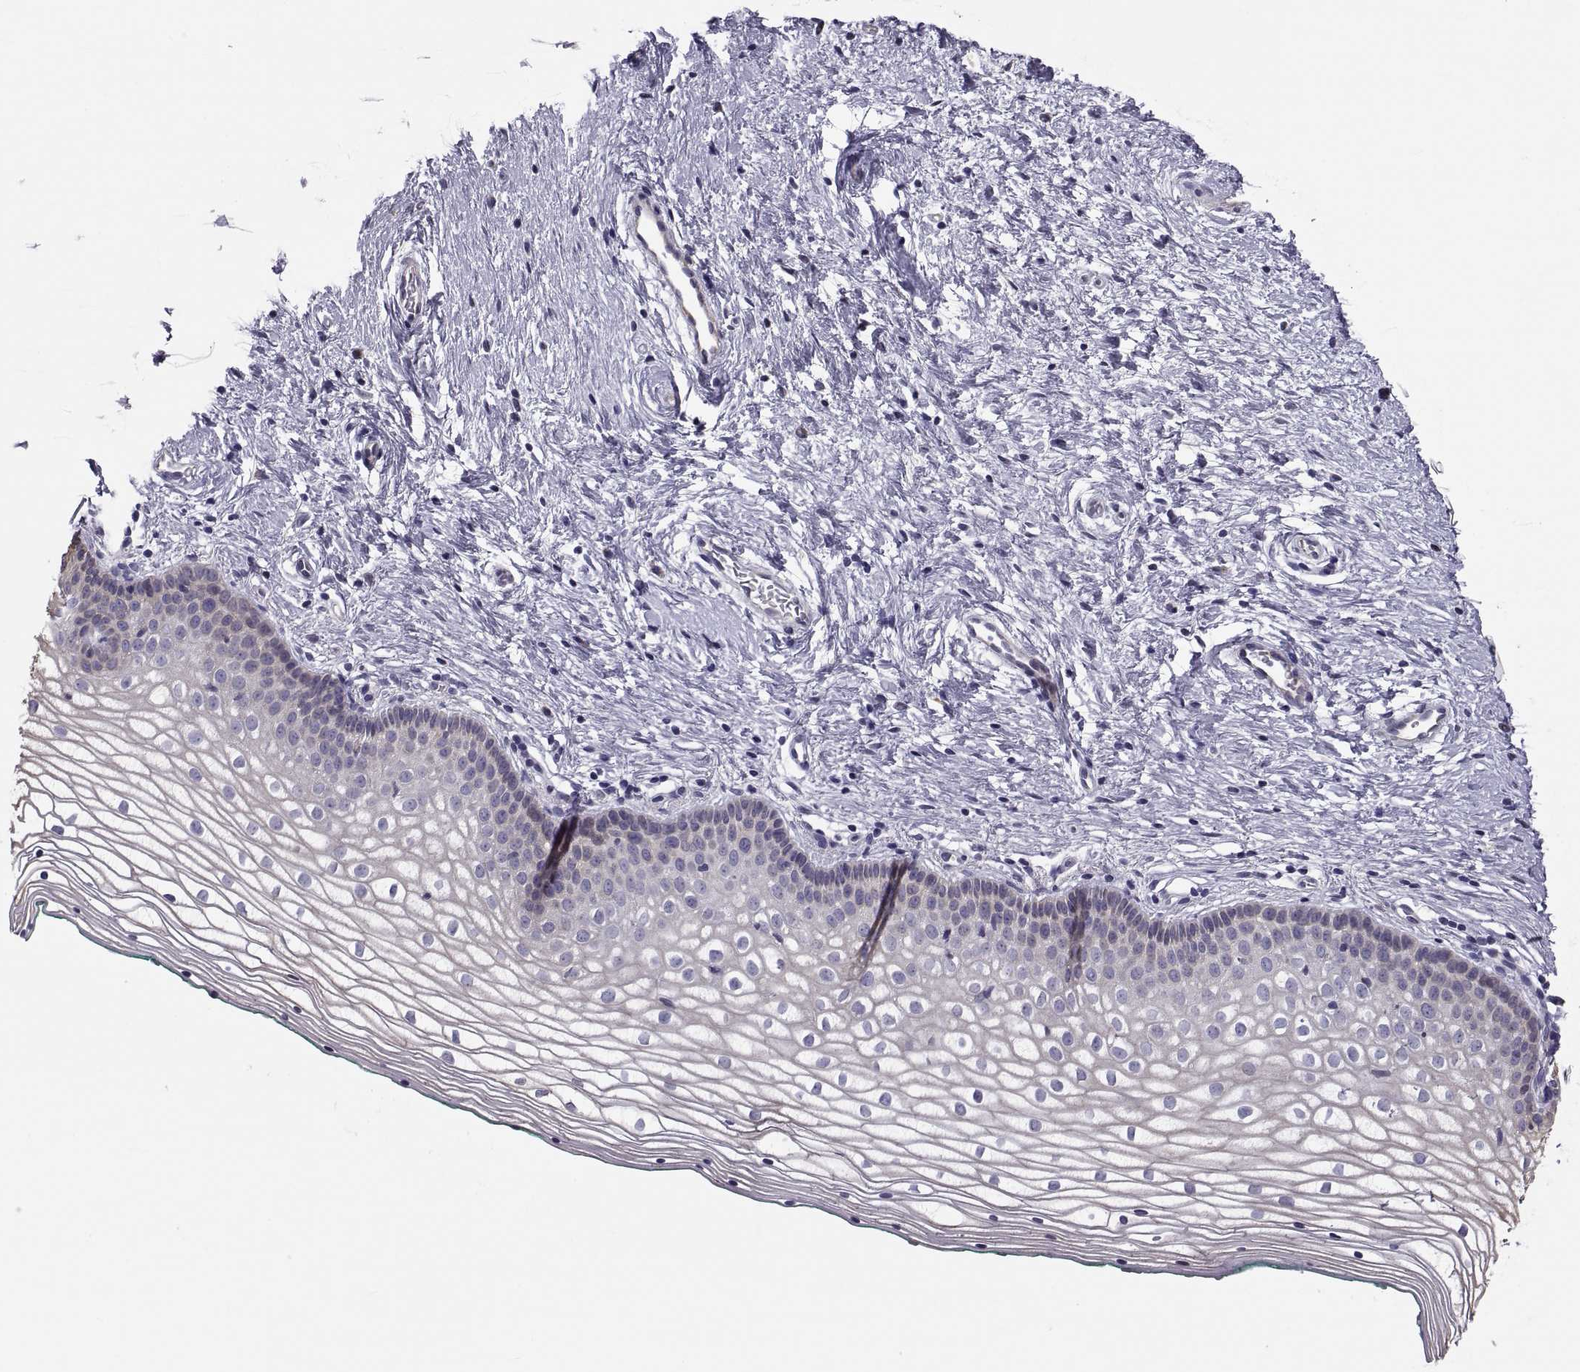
{"staining": {"intensity": "negative", "quantity": "none", "location": "none"}, "tissue": "vagina", "cell_type": "Squamous epithelial cells", "image_type": "normal", "snomed": [{"axis": "morphology", "description": "Normal tissue, NOS"}, {"axis": "topography", "description": "Vagina"}], "caption": "Vagina stained for a protein using IHC demonstrates no staining squamous epithelial cells.", "gene": "ANO1", "patient": {"sex": "female", "age": 36}}